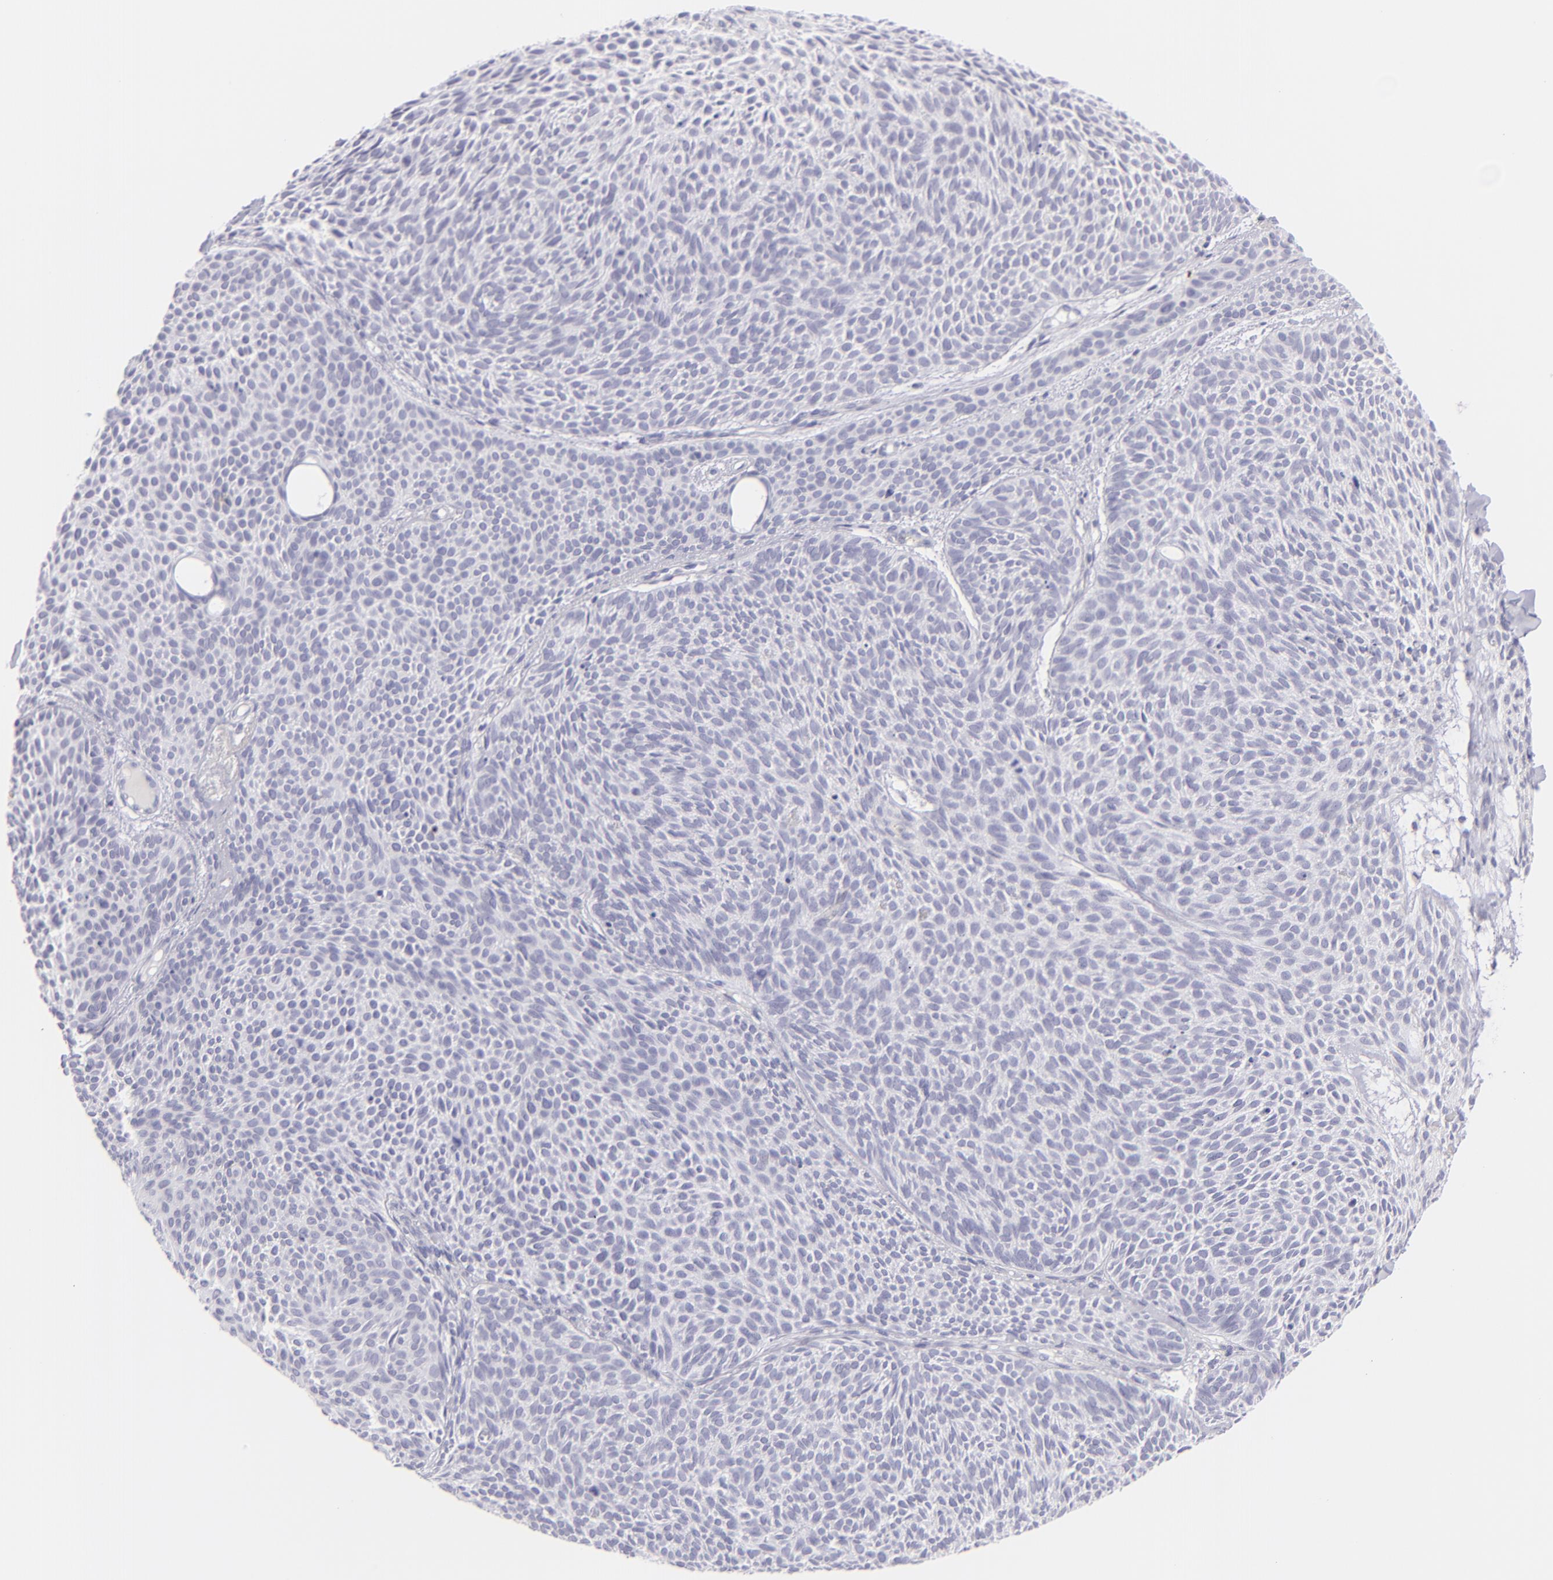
{"staining": {"intensity": "negative", "quantity": "none", "location": "none"}, "tissue": "skin cancer", "cell_type": "Tumor cells", "image_type": "cancer", "snomed": [{"axis": "morphology", "description": "Basal cell carcinoma"}, {"axis": "topography", "description": "Skin"}], "caption": "There is no significant staining in tumor cells of skin cancer. (Stains: DAB IHC with hematoxylin counter stain, Microscopy: brightfield microscopy at high magnification).", "gene": "FCER2", "patient": {"sex": "male", "age": 84}}